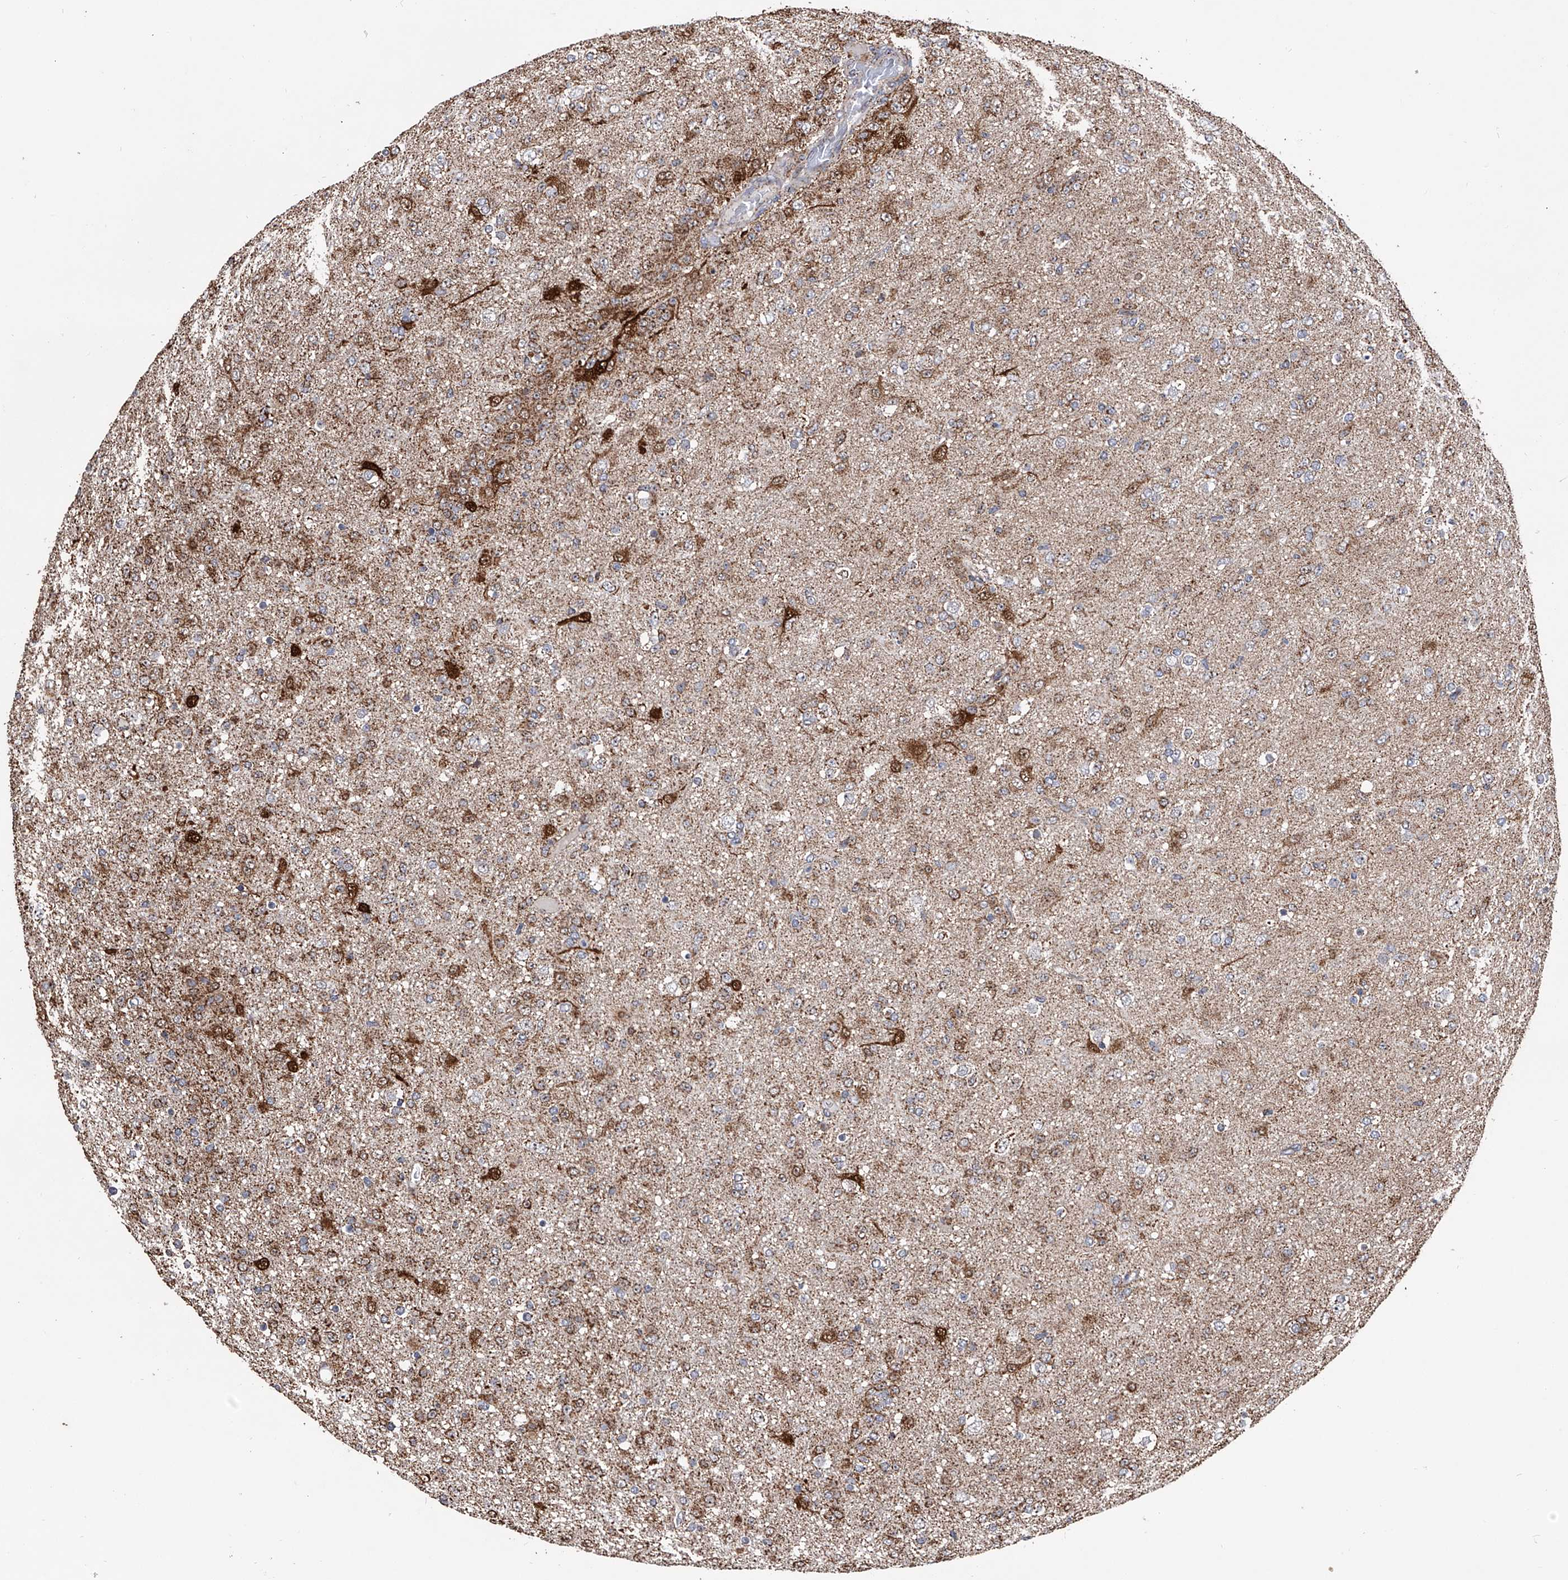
{"staining": {"intensity": "moderate", "quantity": "<25%", "location": "cytoplasmic/membranous,nuclear"}, "tissue": "glioma", "cell_type": "Tumor cells", "image_type": "cancer", "snomed": [{"axis": "morphology", "description": "Glioma, malignant, Low grade"}, {"axis": "topography", "description": "Brain"}], "caption": "High-power microscopy captured an immunohistochemistry (IHC) histopathology image of glioma, revealing moderate cytoplasmic/membranous and nuclear staining in approximately <25% of tumor cells.", "gene": "SMPDL3A", "patient": {"sex": "male", "age": 65}}